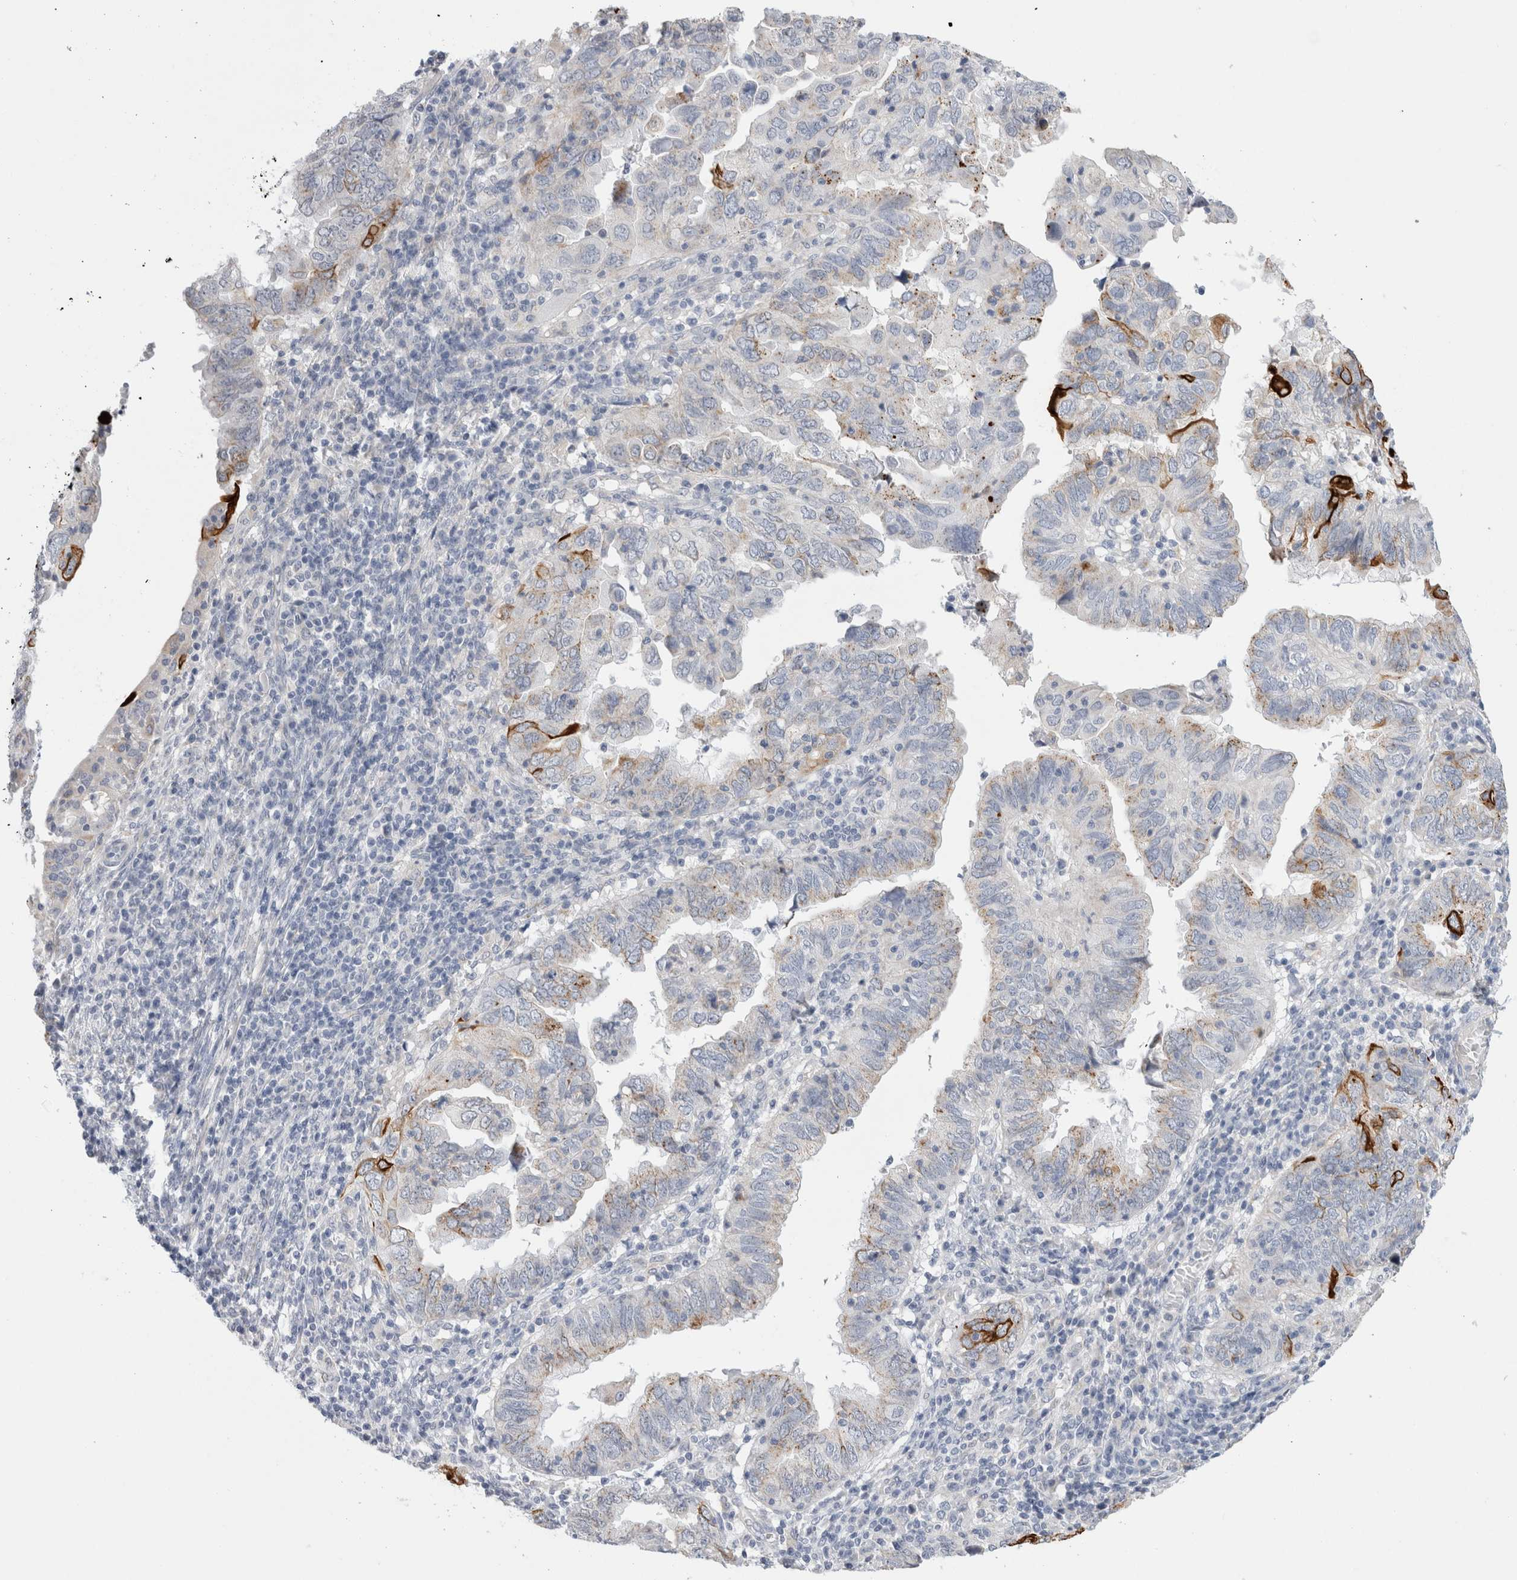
{"staining": {"intensity": "strong", "quantity": "<25%", "location": "cytoplasmic/membranous"}, "tissue": "endometrial cancer", "cell_type": "Tumor cells", "image_type": "cancer", "snomed": [{"axis": "morphology", "description": "Adenocarcinoma, NOS"}, {"axis": "topography", "description": "Uterus"}], "caption": "Immunohistochemical staining of human endometrial cancer reveals medium levels of strong cytoplasmic/membranous positivity in about <25% of tumor cells.", "gene": "GAA", "patient": {"sex": "female", "age": 77}}